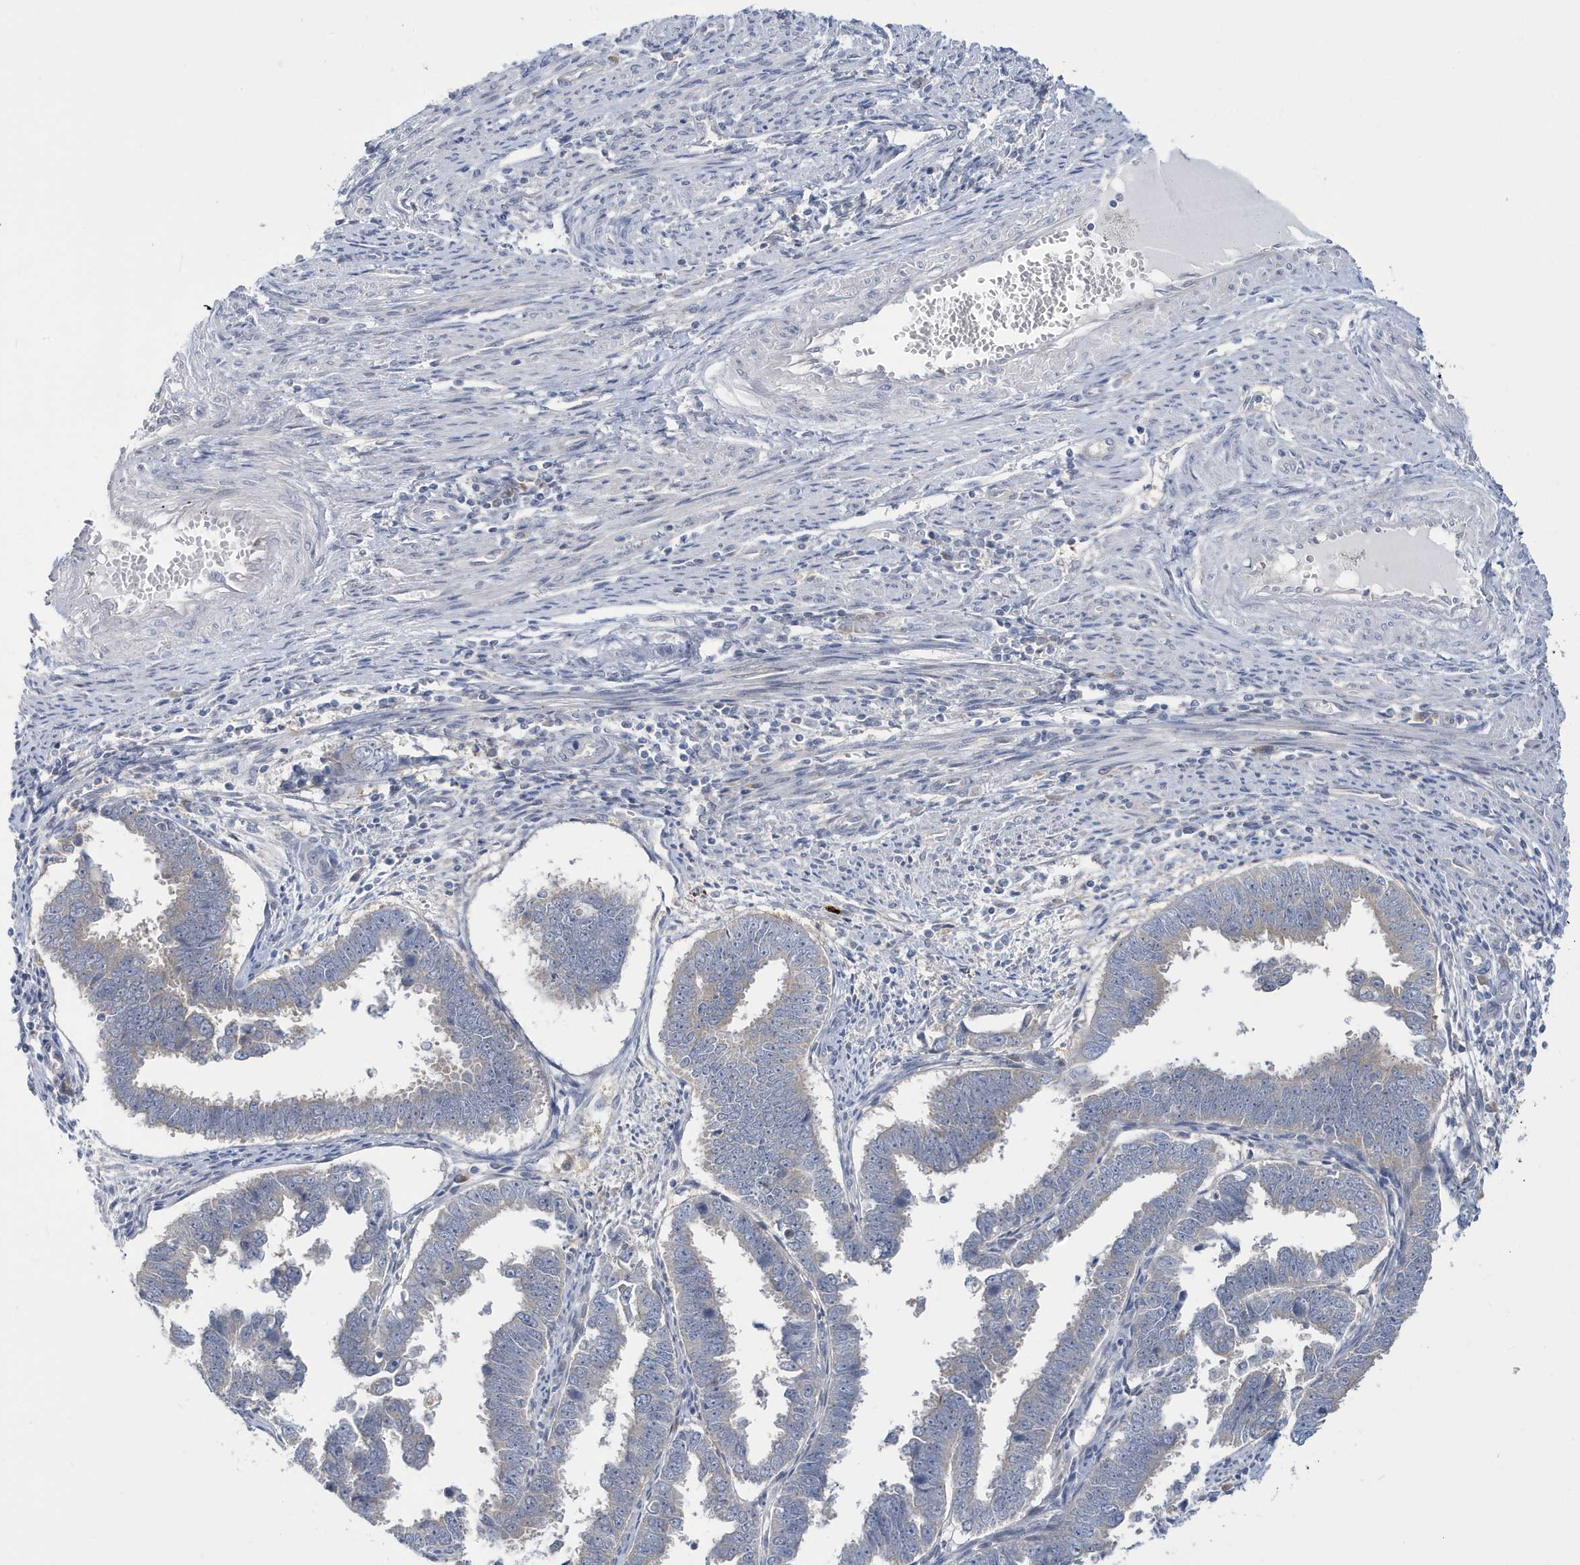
{"staining": {"intensity": "negative", "quantity": "none", "location": "none"}, "tissue": "endometrial cancer", "cell_type": "Tumor cells", "image_type": "cancer", "snomed": [{"axis": "morphology", "description": "Adenocarcinoma, NOS"}, {"axis": "topography", "description": "Endometrium"}], "caption": "DAB immunohistochemical staining of human endometrial cancer demonstrates no significant staining in tumor cells.", "gene": "ZNF654", "patient": {"sex": "female", "age": 75}}